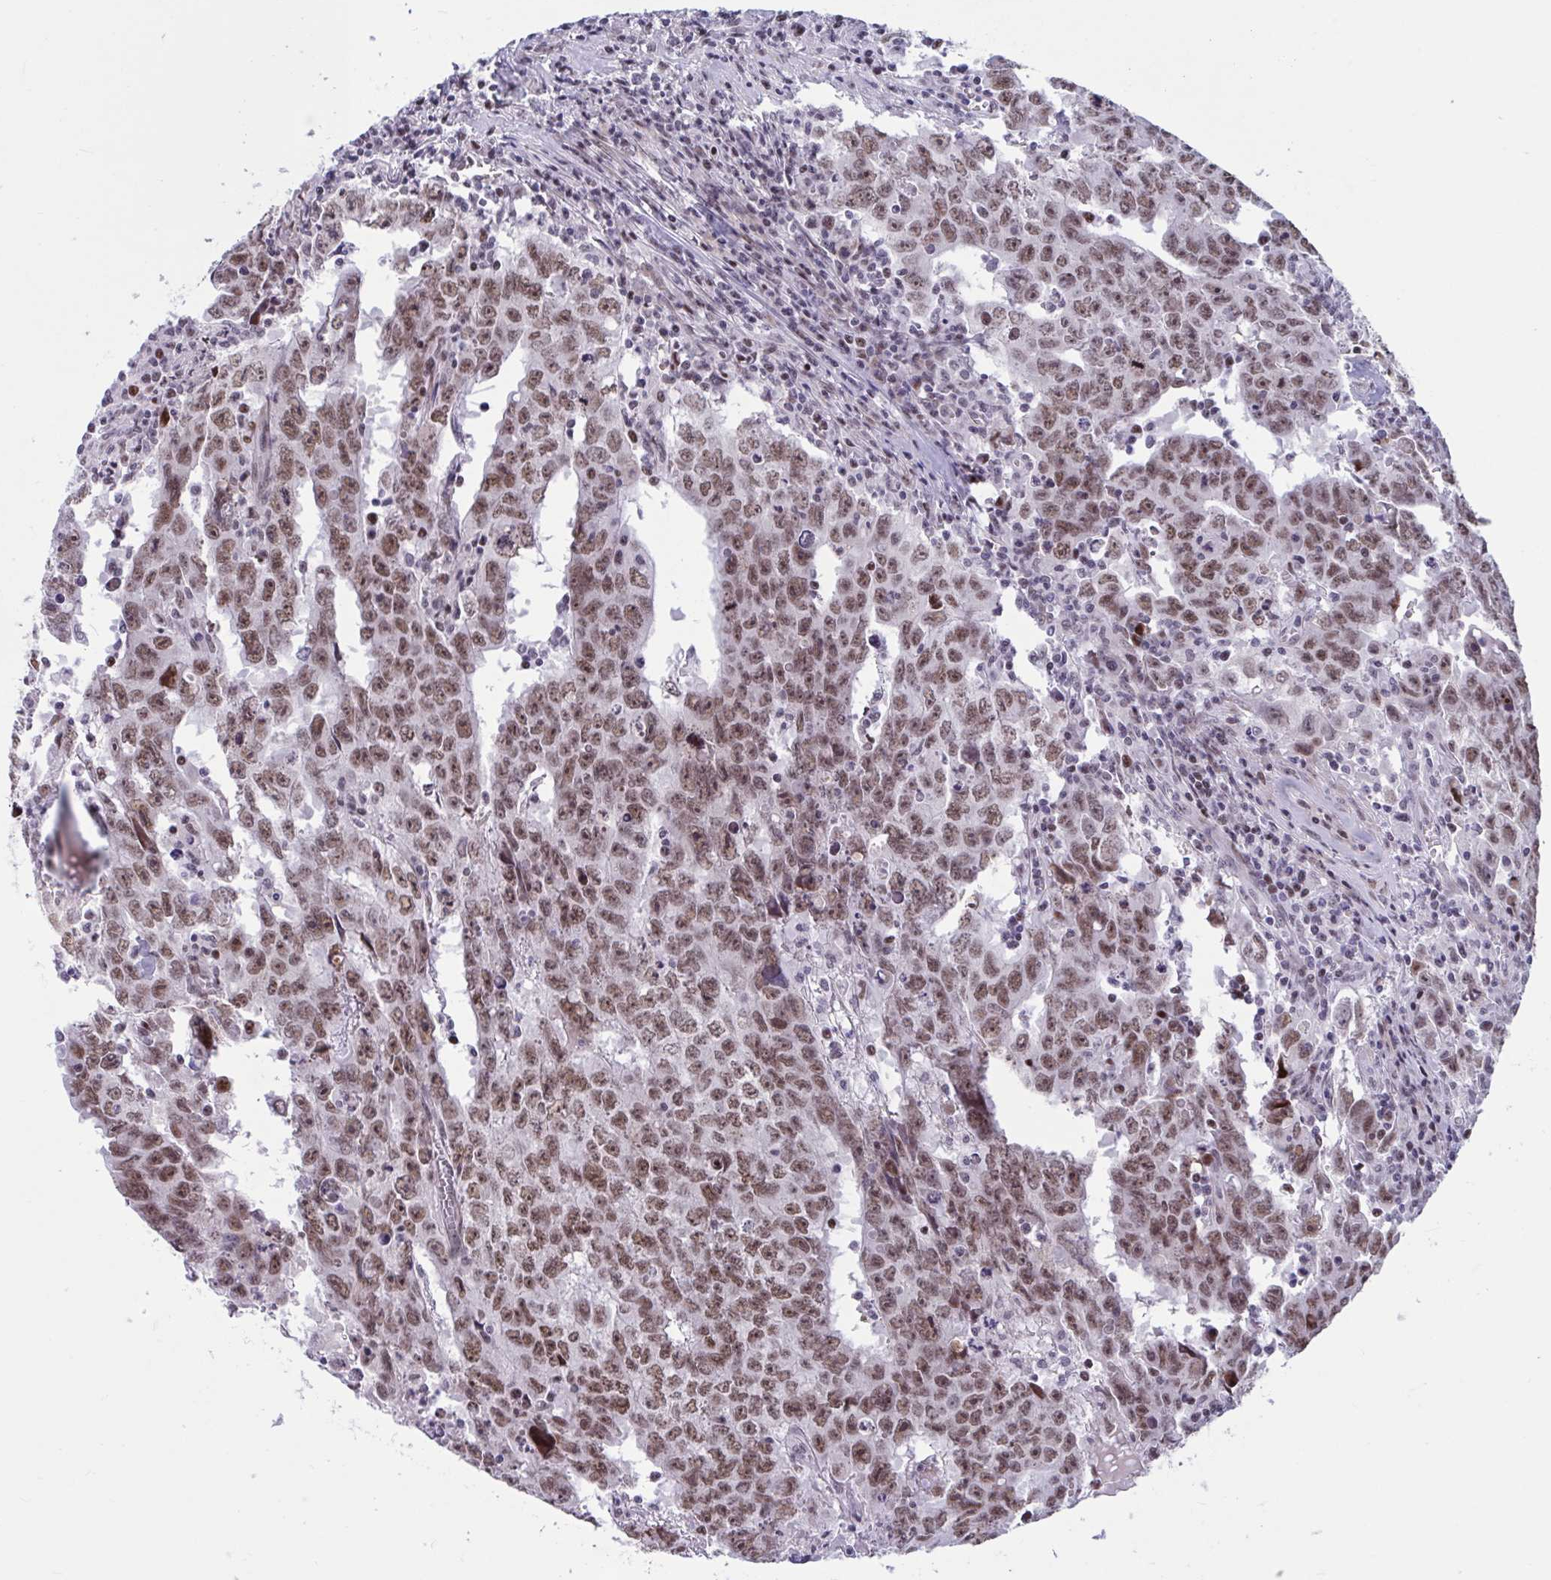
{"staining": {"intensity": "moderate", "quantity": ">75%", "location": "nuclear"}, "tissue": "testis cancer", "cell_type": "Tumor cells", "image_type": "cancer", "snomed": [{"axis": "morphology", "description": "Carcinoma, Embryonal, NOS"}, {"axis": "topography", "description": "Testis"}], "caption": "Testis embryonal carcinoma was stained to show a protein in brown. There is medium levels of moderate nuclear expression in approximately >75% of tumor cells. The protein is shown in brown color, while the nuclei are stained blue.", "gene": "RBL1", "patient": {"sex": "male", "age": 22}}